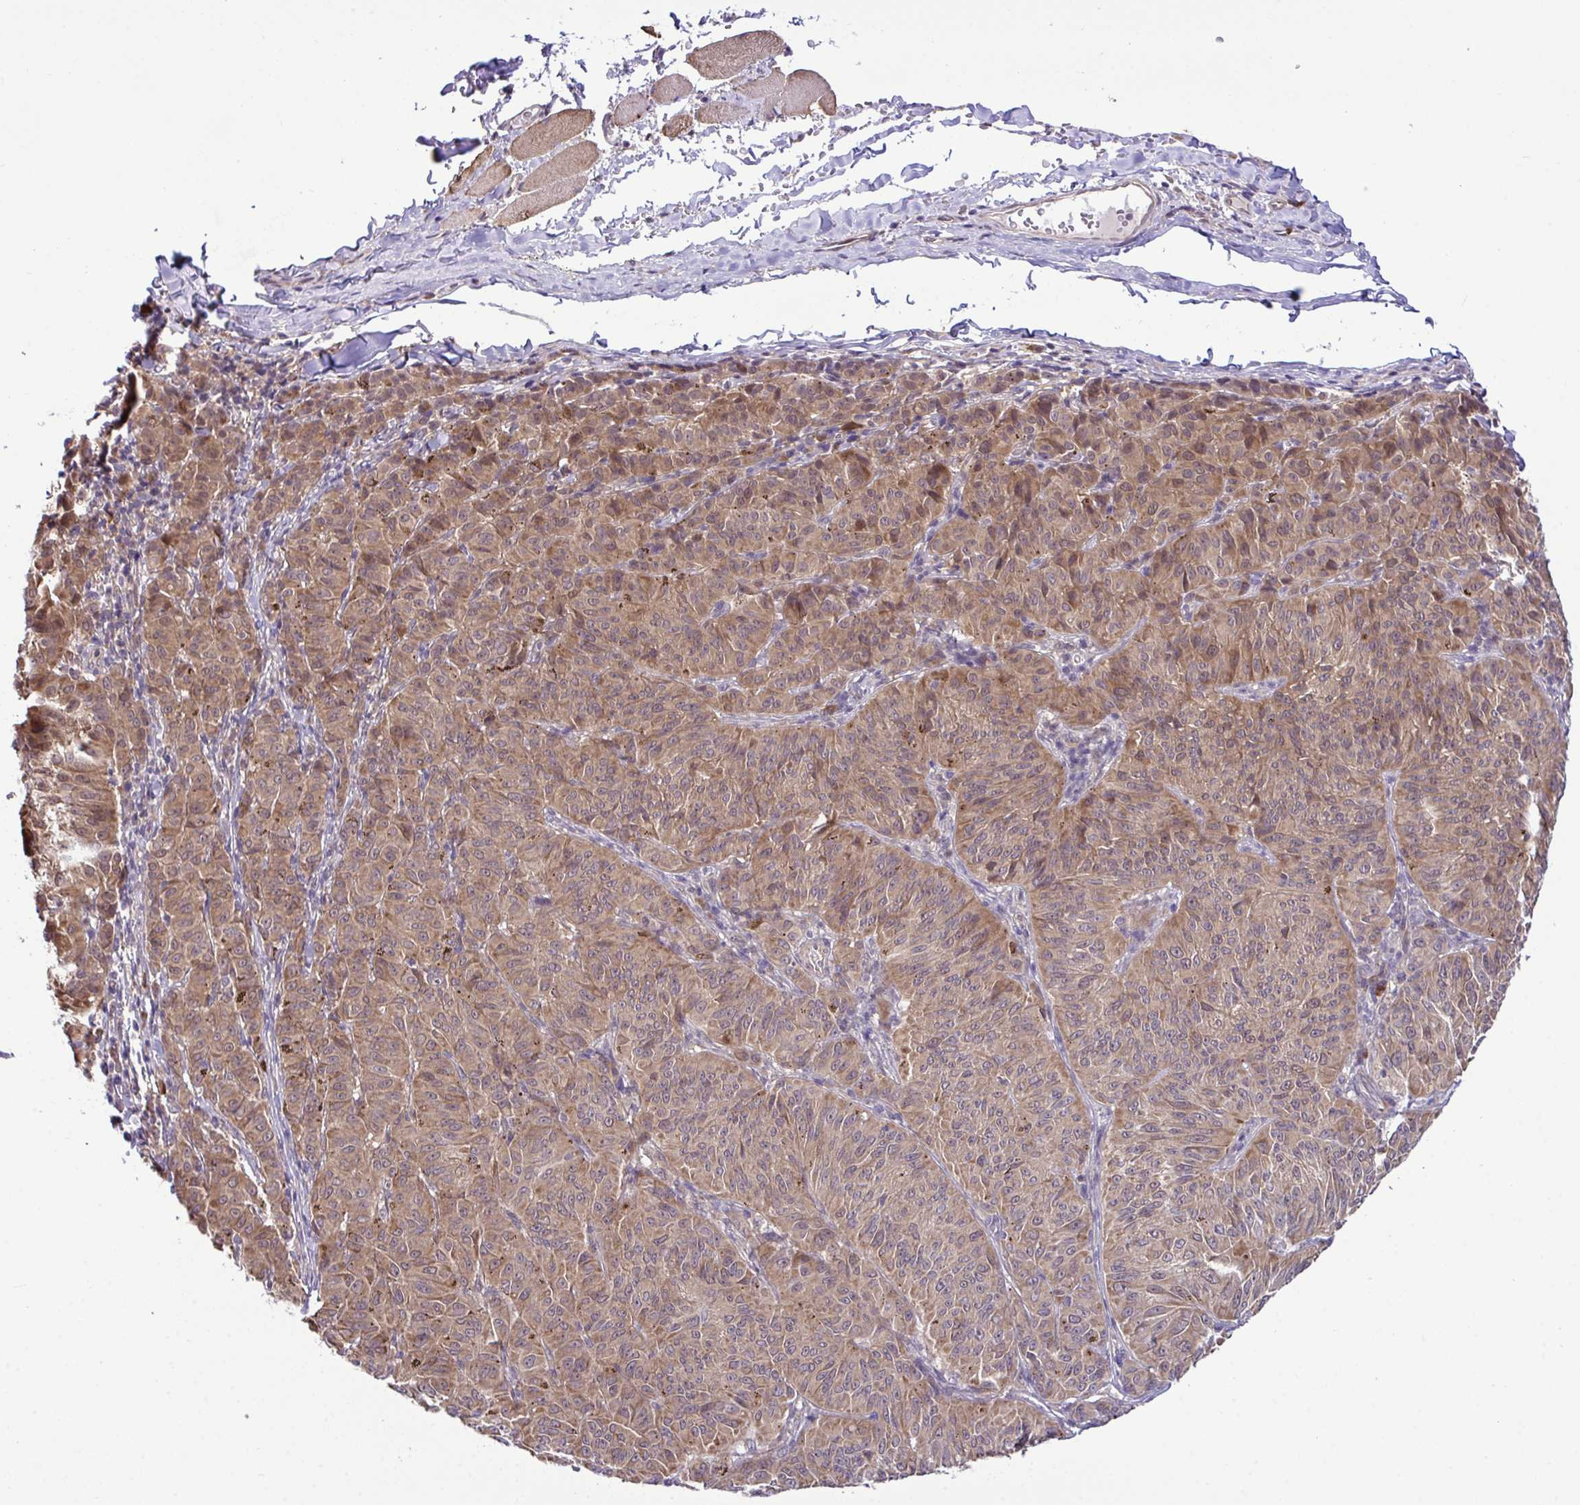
{"staining": {"intensity": "moderate", "quantity": ">75%", "location": "cytoplasmic/membranous"}, "tissue": "melanoma", "cell_type": "Tumor cells", "image_type": "cancer", "snomed": [{"axis": "morphology", "description": "Malignant melanoma, NOS"}, {"axis": "topography", "description": "Skin"}], "caption": "The image displays immunohistochemical staining of melanoma. There is moderate cytoplasmic/membranous expression is present in about >75% of tumor cells. (brown staining indicates protein expression, while blue staining denotes nuclei).", "gene": "CMPK1", "patient": {"sex": "female", "age": 72}}